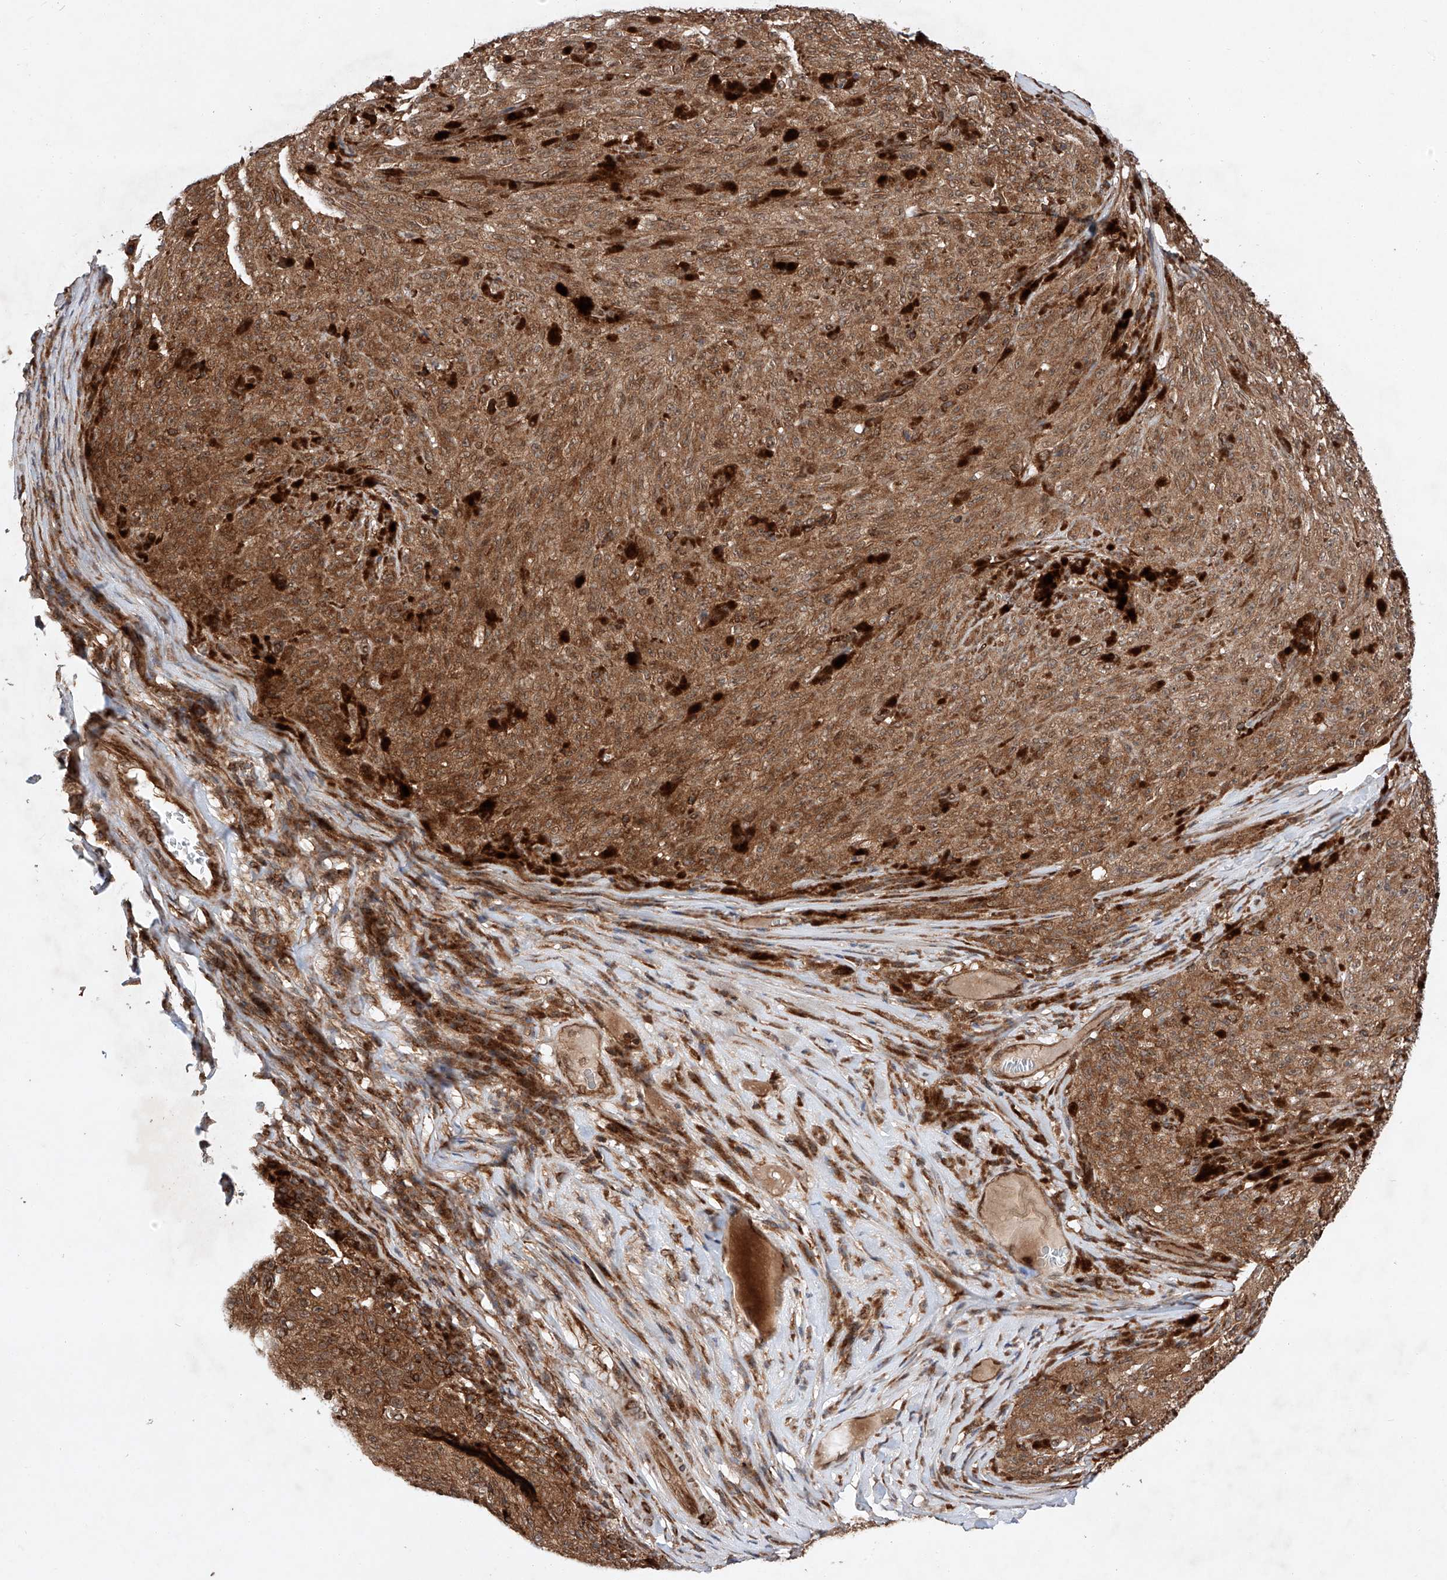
{"staining": {"intensity": "moderate", "quantity": ">75%", "location": "cytoplasmic/membranous"}, "tissue": "melanoma", "cell_type": "Tumor cells", "image_type": "cancer", "snomed": [{"axis": "morphology", "description": "Malignant melanoma, NOS"}, {"axis": "topography", "description": "Skin"}], "caption": "IHC histopathology image of melanoma stained for a protein (brown), which demonstrates medium levels of moderate cytoplasmic/membranous expression in about >75% of tumor cells.", "gene": "ZFP28", "patient": {"sex": "female", "age": 82}}